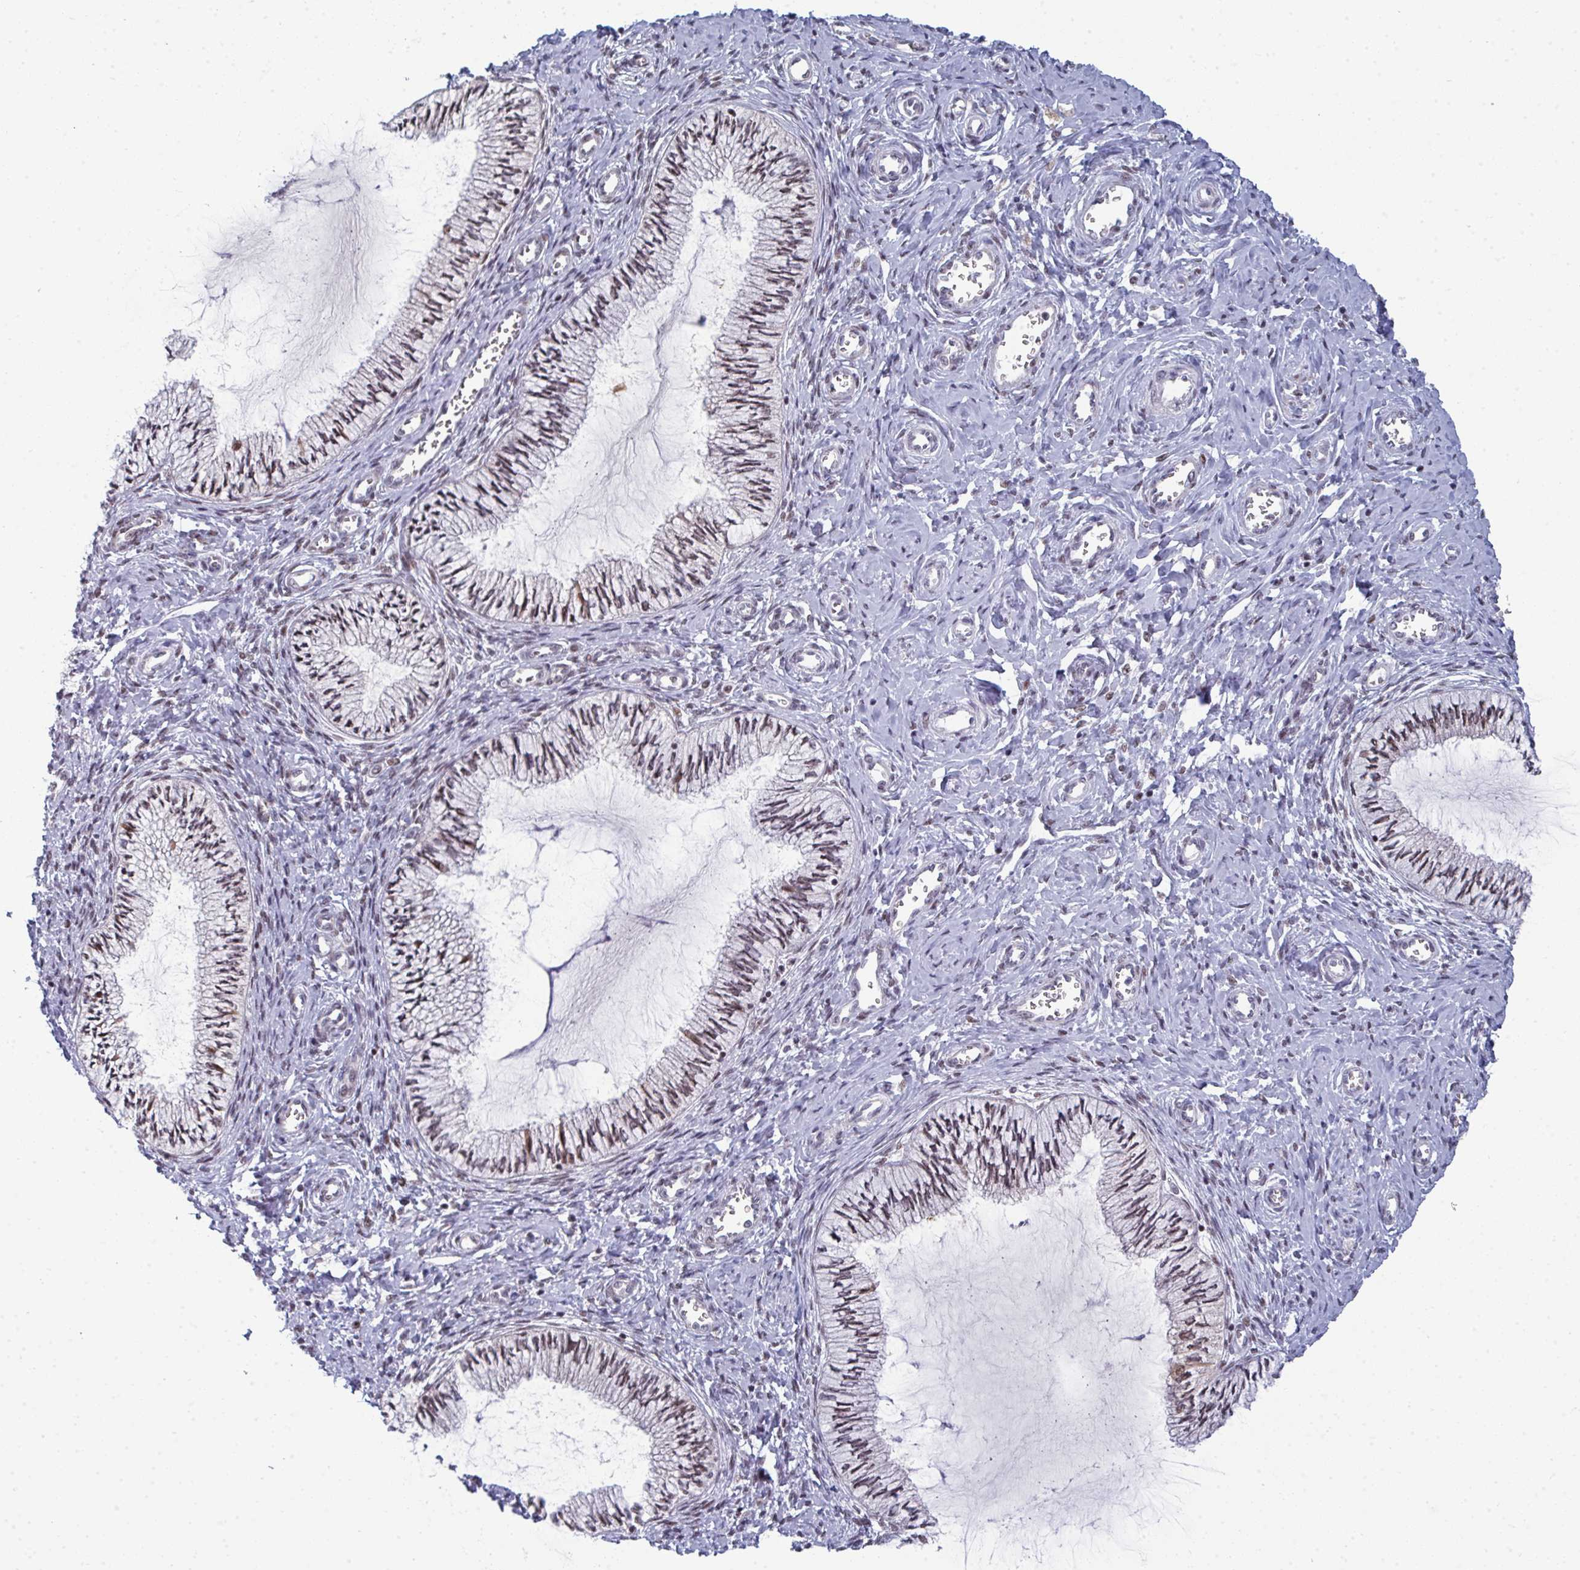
{"staining": {"intensity": "moderate", "quantity": "25%-75%", "location": "nuclear"}, "tissue": "cervix", "cell_type": "Glandular cells", "image_type": "normal", "snomed": [{"axis": "morphology", "description": "Normal tissue, NOS"}, {"axis": "topography", "description": "Cervix"}], "caption": "IHC (DAB) staining of unremarkable human cervix reveals moderate nuclear protein positivity in about 25%-75% of glandular cells. (IHC, brightfield microscopy, high magnification).", "gene": "ATF1", "patient": {"sex": "female", "age": 24}}